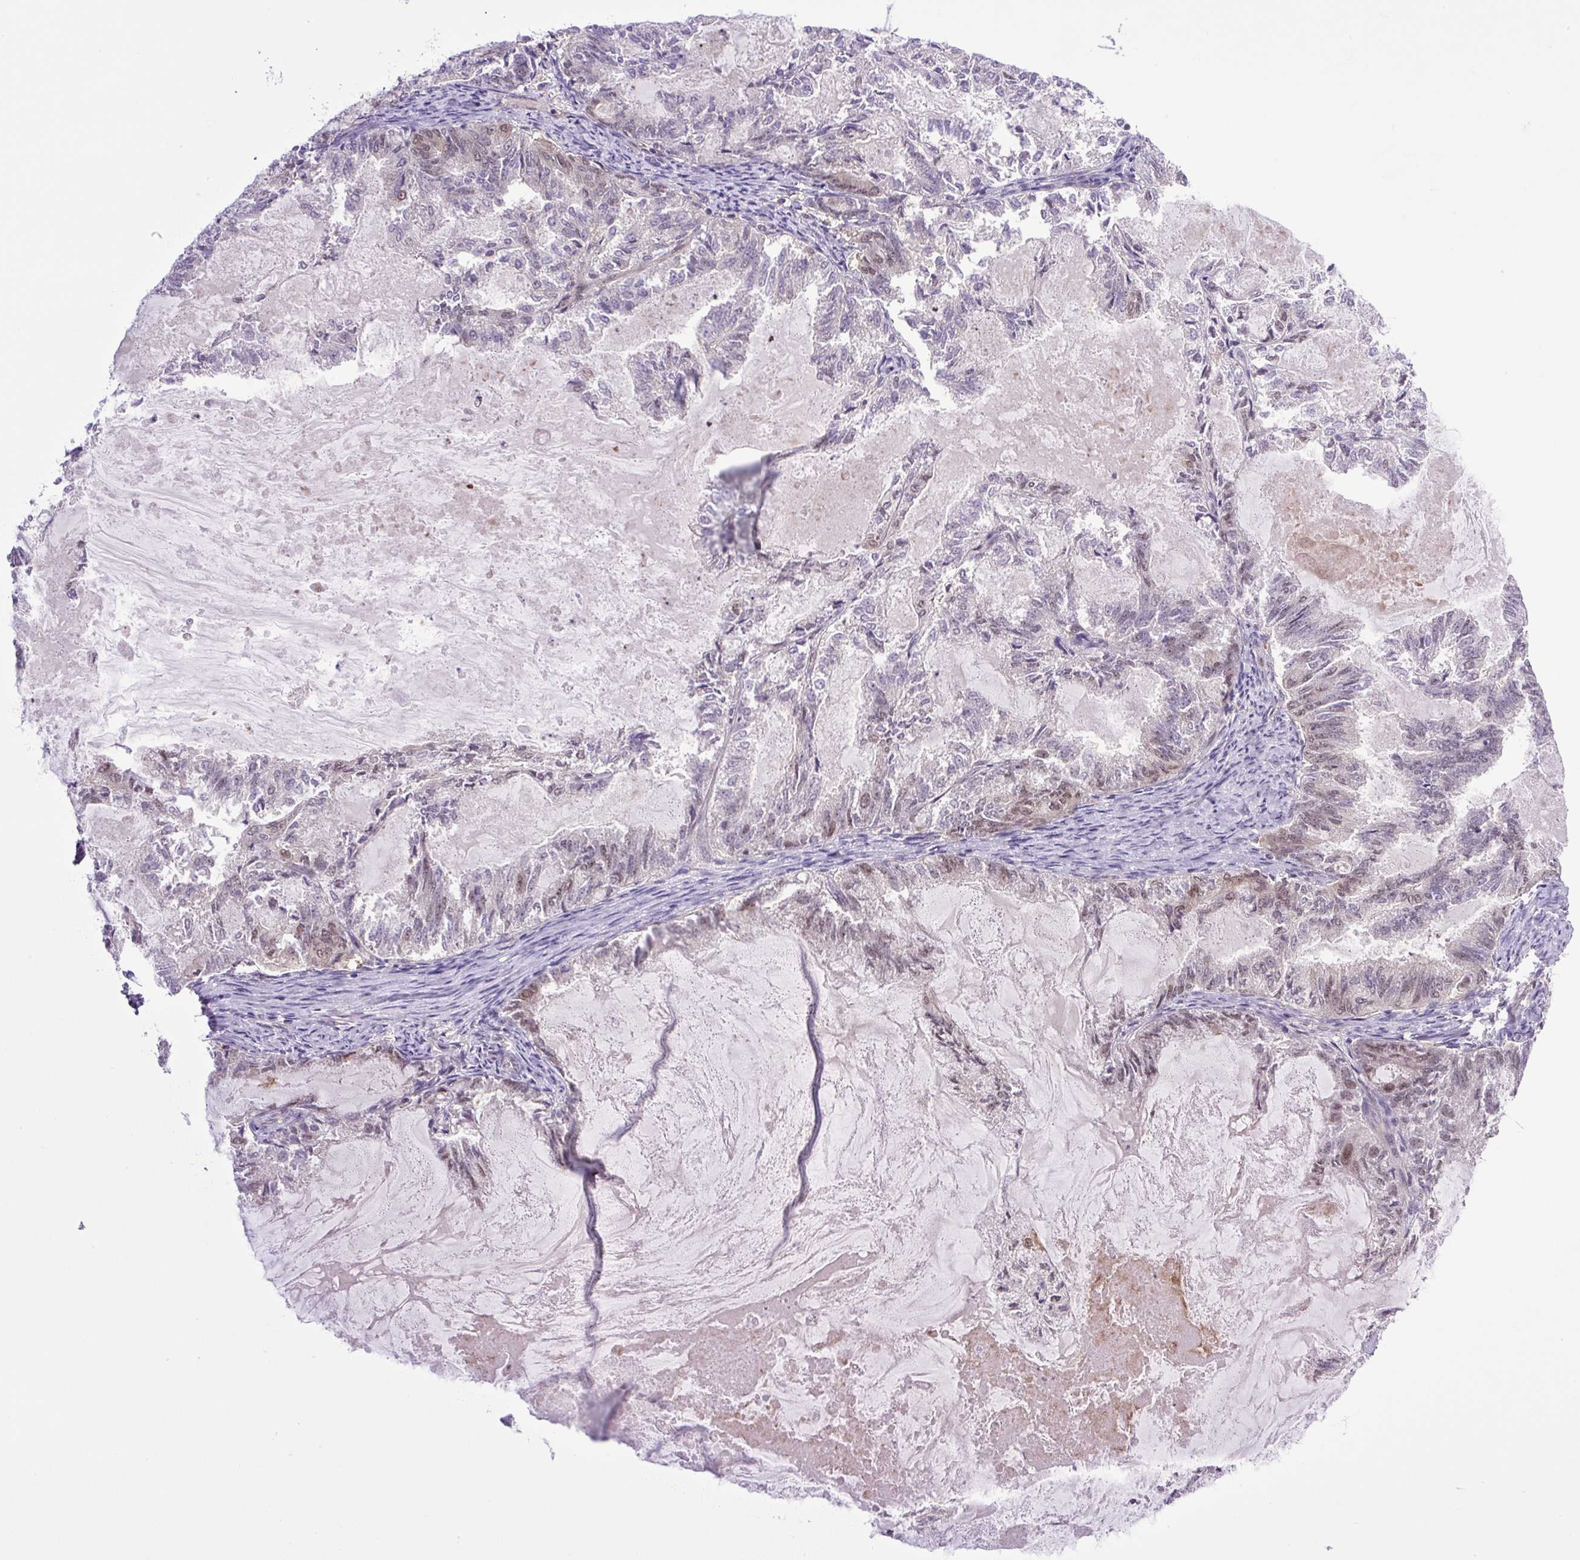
{"staining": {"intensity": "moderate", "quantity": "25%-75%", "location": "cytoplasmic/membranous,nuclear"}, "tissue": "endometrial cancer", "cell_type": "Tumor cells", "image_type": "cancer", "snomed": [{"axis": "morphology", "description": "Adenocarcinoma, NOS"}, {"axis": "topography", "description": "Endometrium"}], "caption": "Human endometrial cancer stained with a brown dye demonstrates moderate cytoplasmic/membranous and nuclear positive expression in approximately 25%-75% of tumor cells.", "gene": "SGTA", "patient": {"sex": "female", "age": 86}}